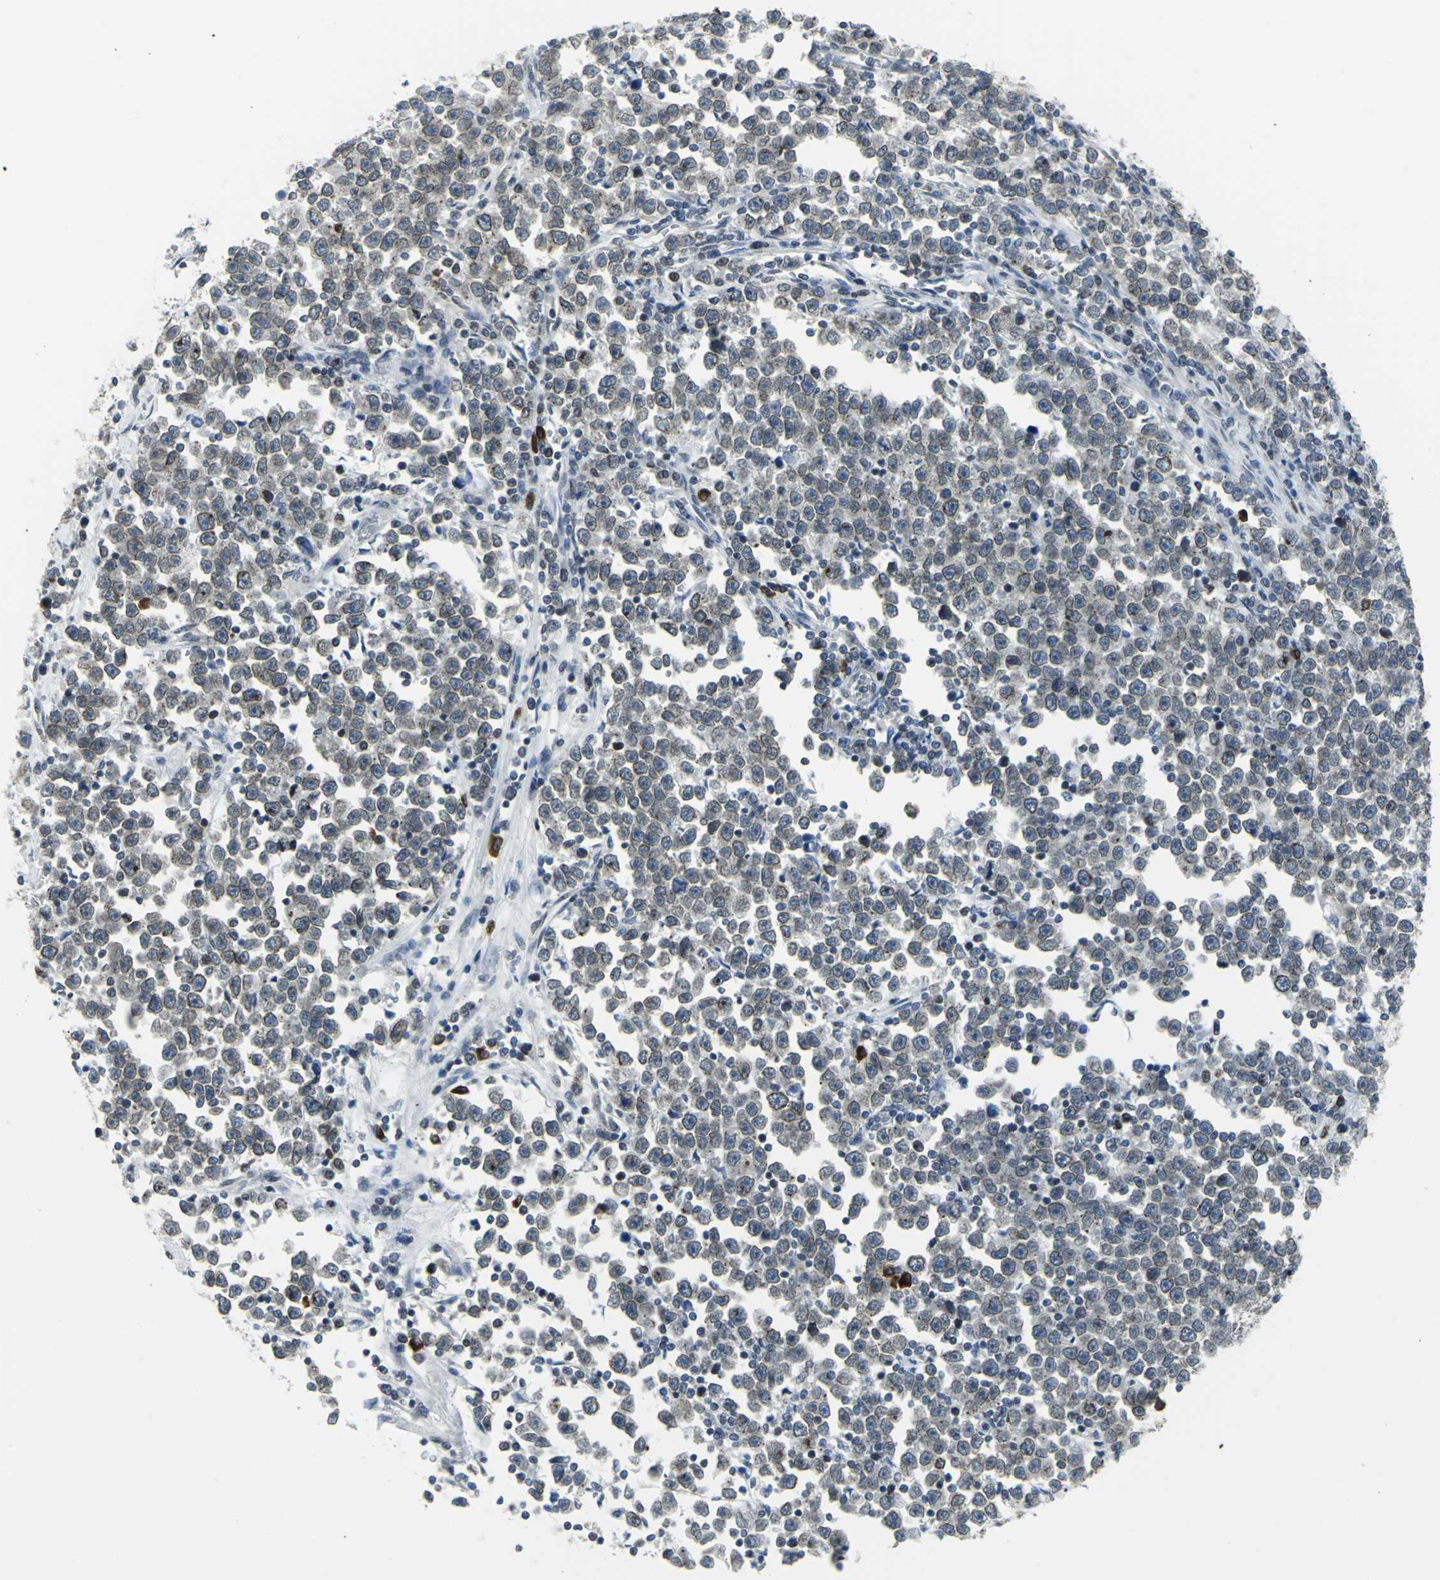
{"staining": {"intensity": "weak", "quantity": ">75%", "location": "cytoplasmic/membranous,nuclear"}, "tissue": "testis cancer", "cell_type": "Tumor cells", "image_type": "cancer", "snomed": [{"axis": "morphology", "description": "Seminoma, NOS"}, {"axis": "topography", "description": "Testis"}], "caption": "This micrograph reveals testis cancer (seminoma) stained with IHC to label a protein in brown. The cytoplasmic/membranous and nuclear of tumor cells show weak positivity for the protein. Nuclei are counter-stained blue.", "gene": "SNUPN", "patient": {"sex": "male", "age": 43}}